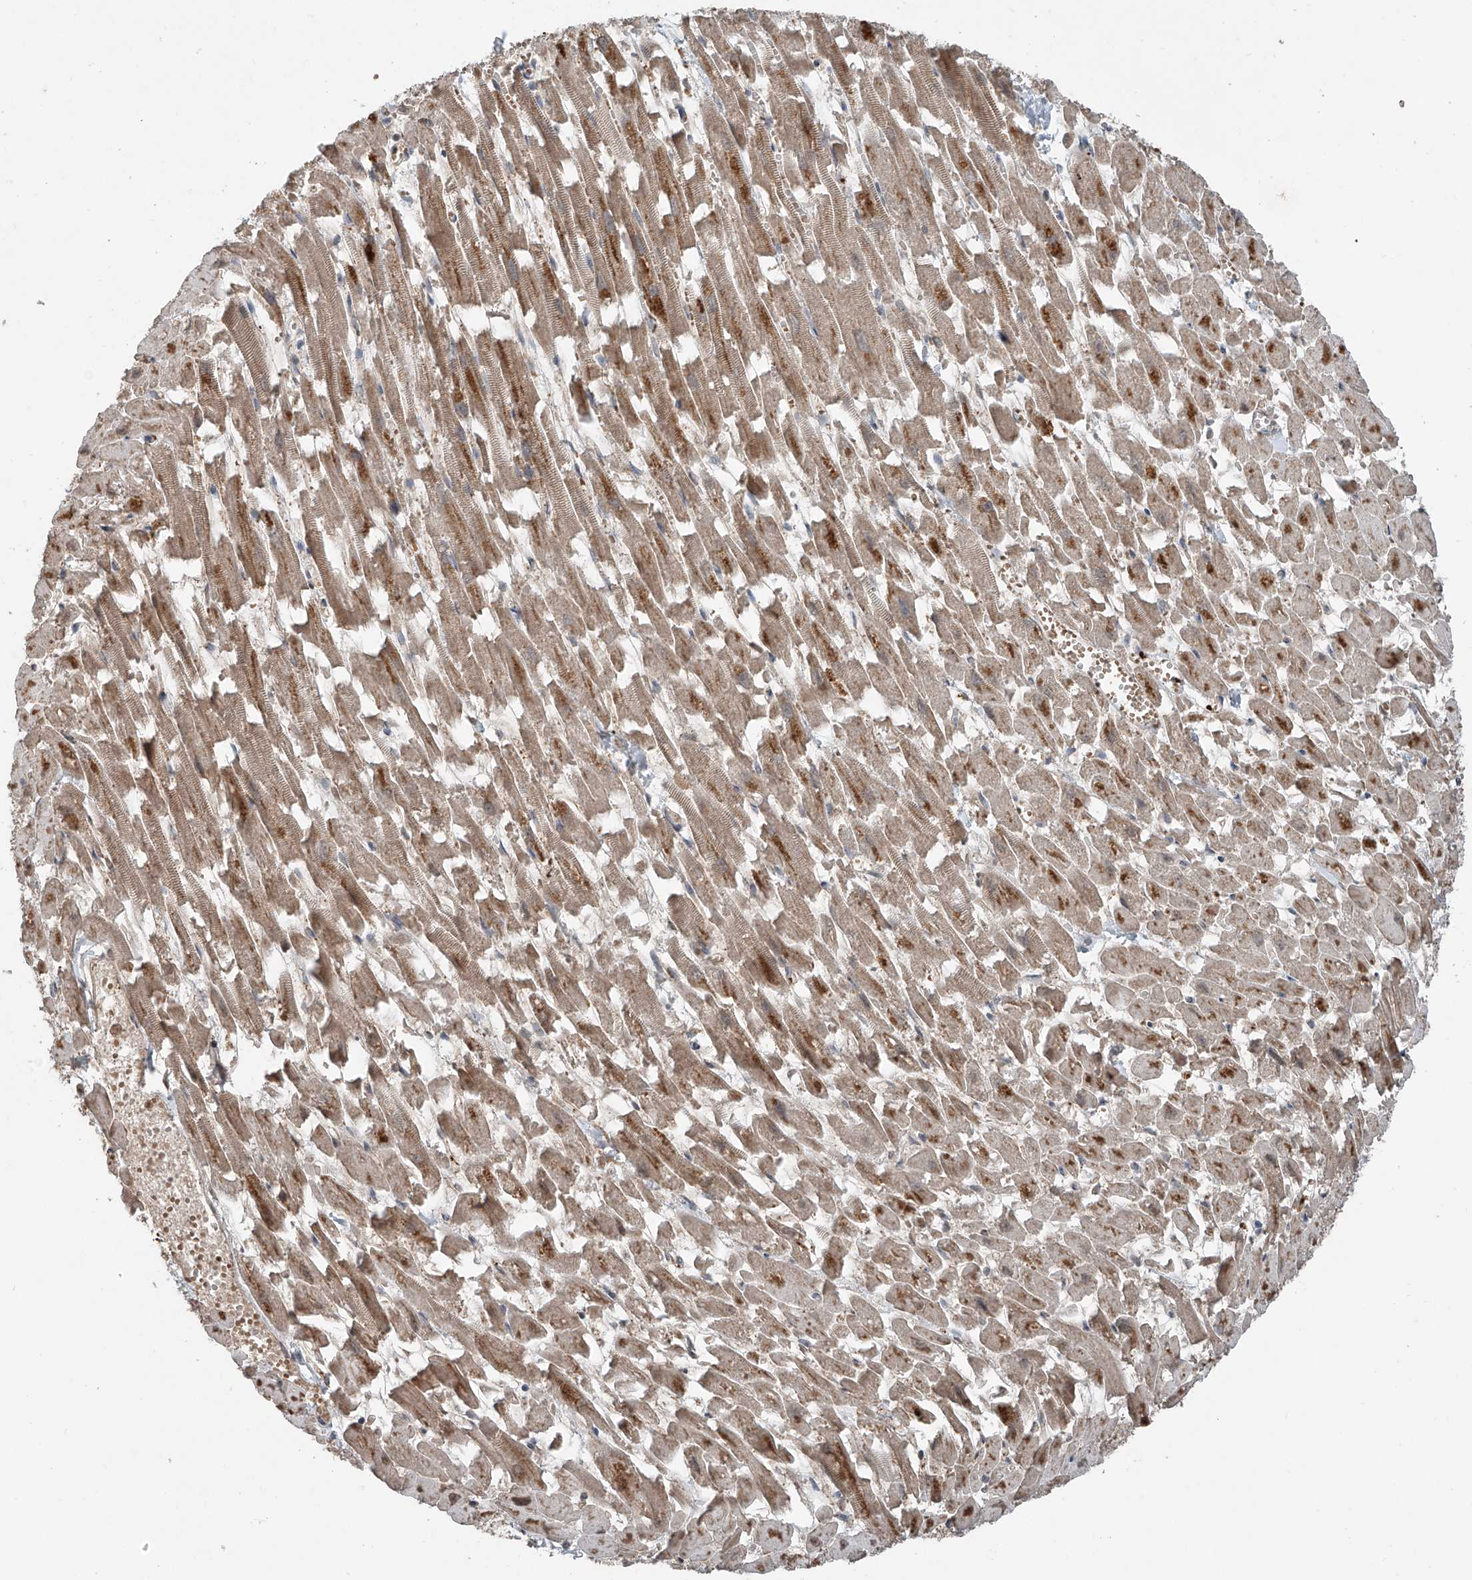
{"staining": {"intensity": "moderate", "quantity": ">75%", "location": "cytoplasmic/membranous"}, "tissue": "heart muscle", "cell_type": "Cardiomyocytes", "image_type": "normal", "snomed": [{"axis": "morphology", "description": "Normal tissue, NOS"}, {"axis": "topography", "description": "Heart"}], "caption": "The photomicrograph demonstrates immunohistochemical staining of normal heart muscle. There is moderate cytoplasmic/membranous positivity is appreciated in approximately >75% of cardiomyocytes. (Stains: DAB in brown, nuclei in blue, Microscopy: brightfield microscopy at high magnification).", "gene": "ADAM23", "patient": {"sex": "female", "age": 64}}